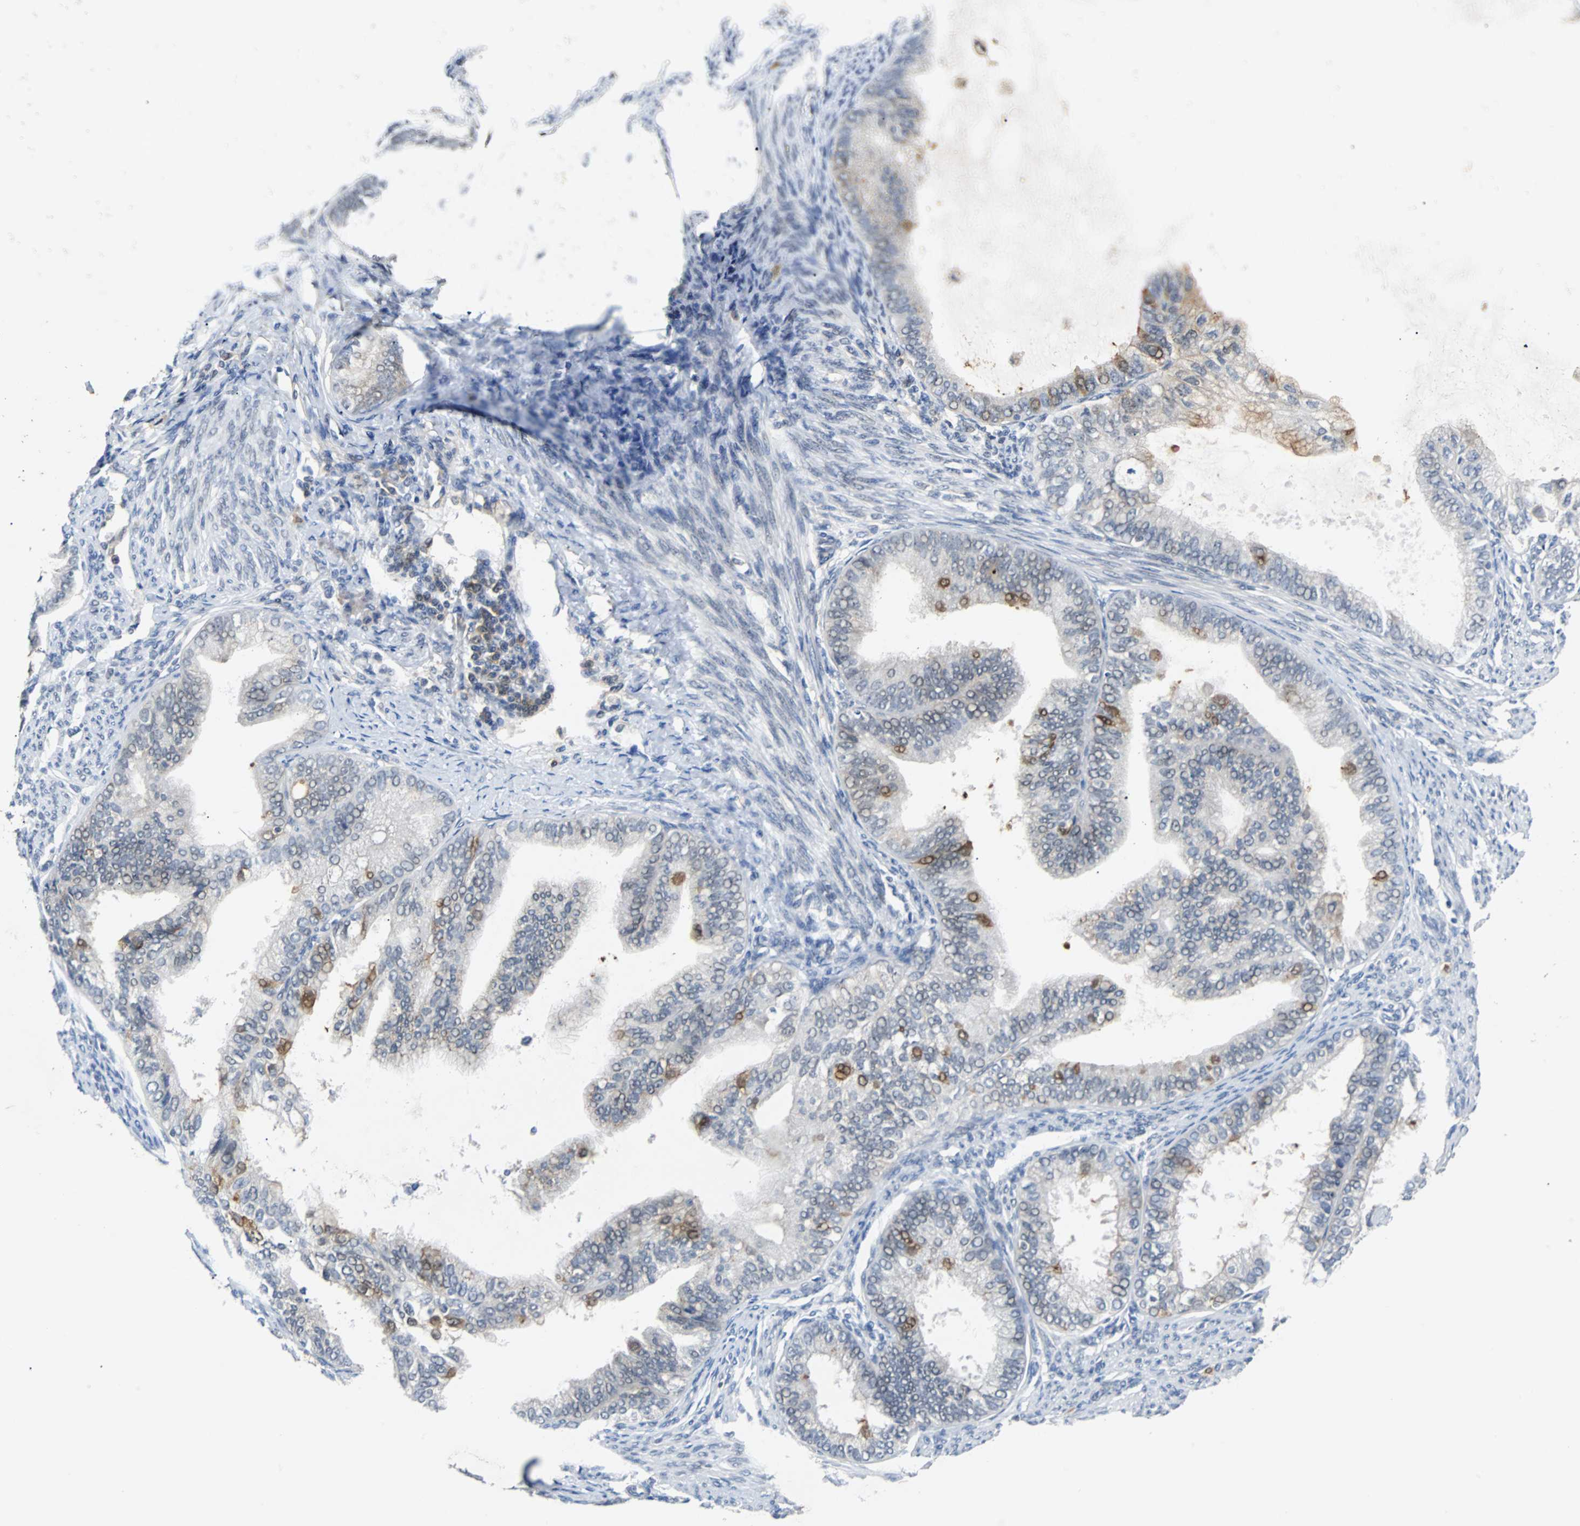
{"staining": {"intensity": "moderate", "quantity": "<25%", "location": "cytoplasmic/membranous,nuclear"}, "tissue": "endometrial cancer", "cell_type": "Tumor cells", "image_type": "cancer", "snomed": [{"axis": "morphology", "description": "Adenocarcinoma, NOS"}, {"axis": "topography", "description": "Endometrium"}], "caption": "Tumor cells display low levels of moderate cytoplasmic/membranous and nuclear expression in approximately <25% of cells in endometrial cancer (adenocarcinoma). The protein is shown in brown color, while the nuclei are stained blue.", "gene": "SIRT1", "patient": {"sex": "female", "age": 86}}